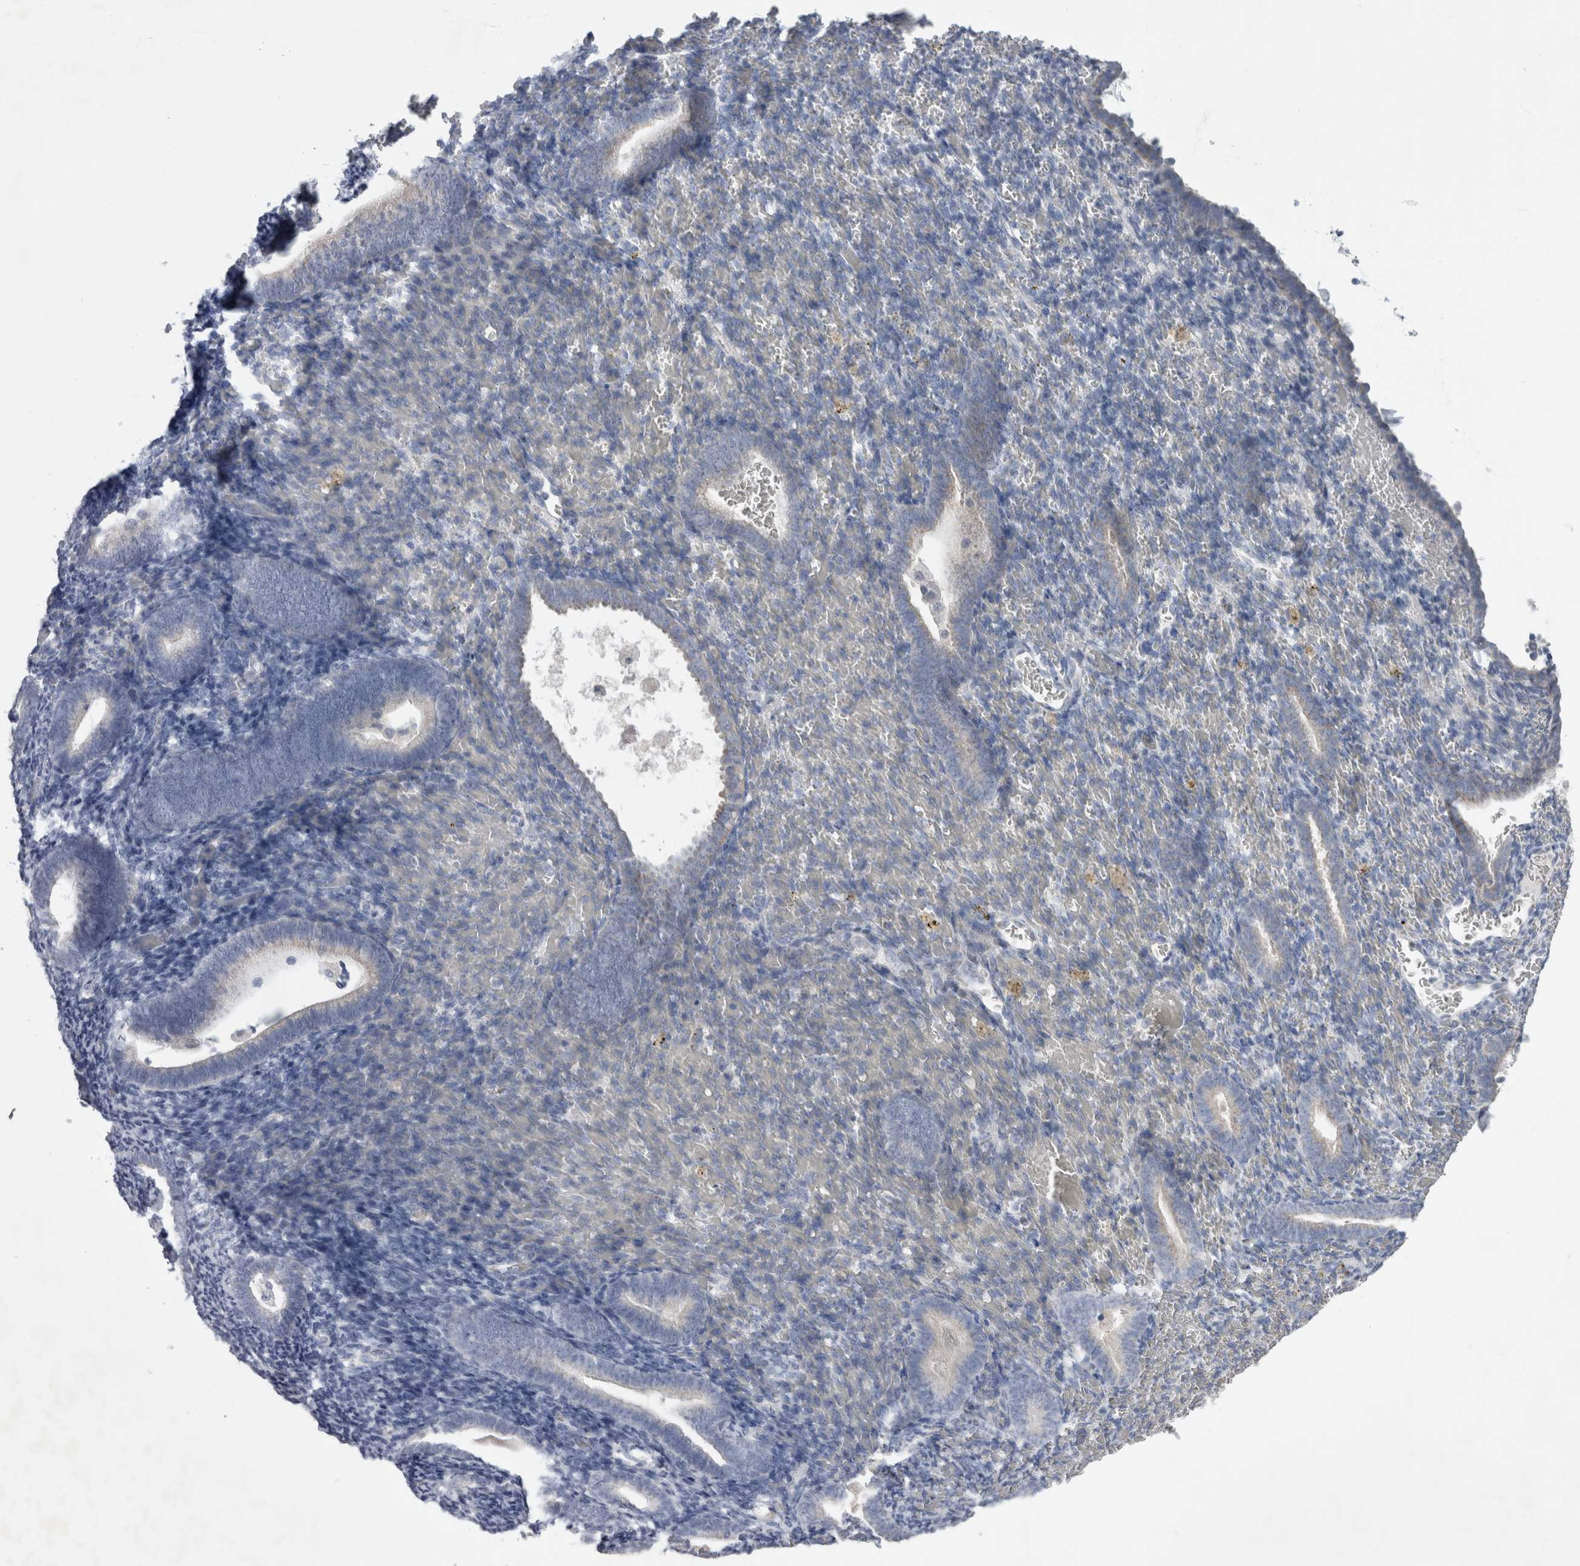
{"staining": {"intensity": "negative", "quantity": "none", "location": "none"}, "tissue": "endometrium", "cell_type": "Cells in endometrial stroma", "image_type": "normal", "snomed": [{"axis": "morphology", "description": "Normal tissue, NOS"}, {"axis": "topography", "description": "Endometrium"}], "caption": "Cells in endometrial stroma show no significant protein staining in normal endometrium. (Brightfield microscopy of DAB (3,3'-diaminobenzidine) immunohistochemistry at high magnification).", "gene": "FXYD7", "patient": {"sex": "female", "age": 51}}